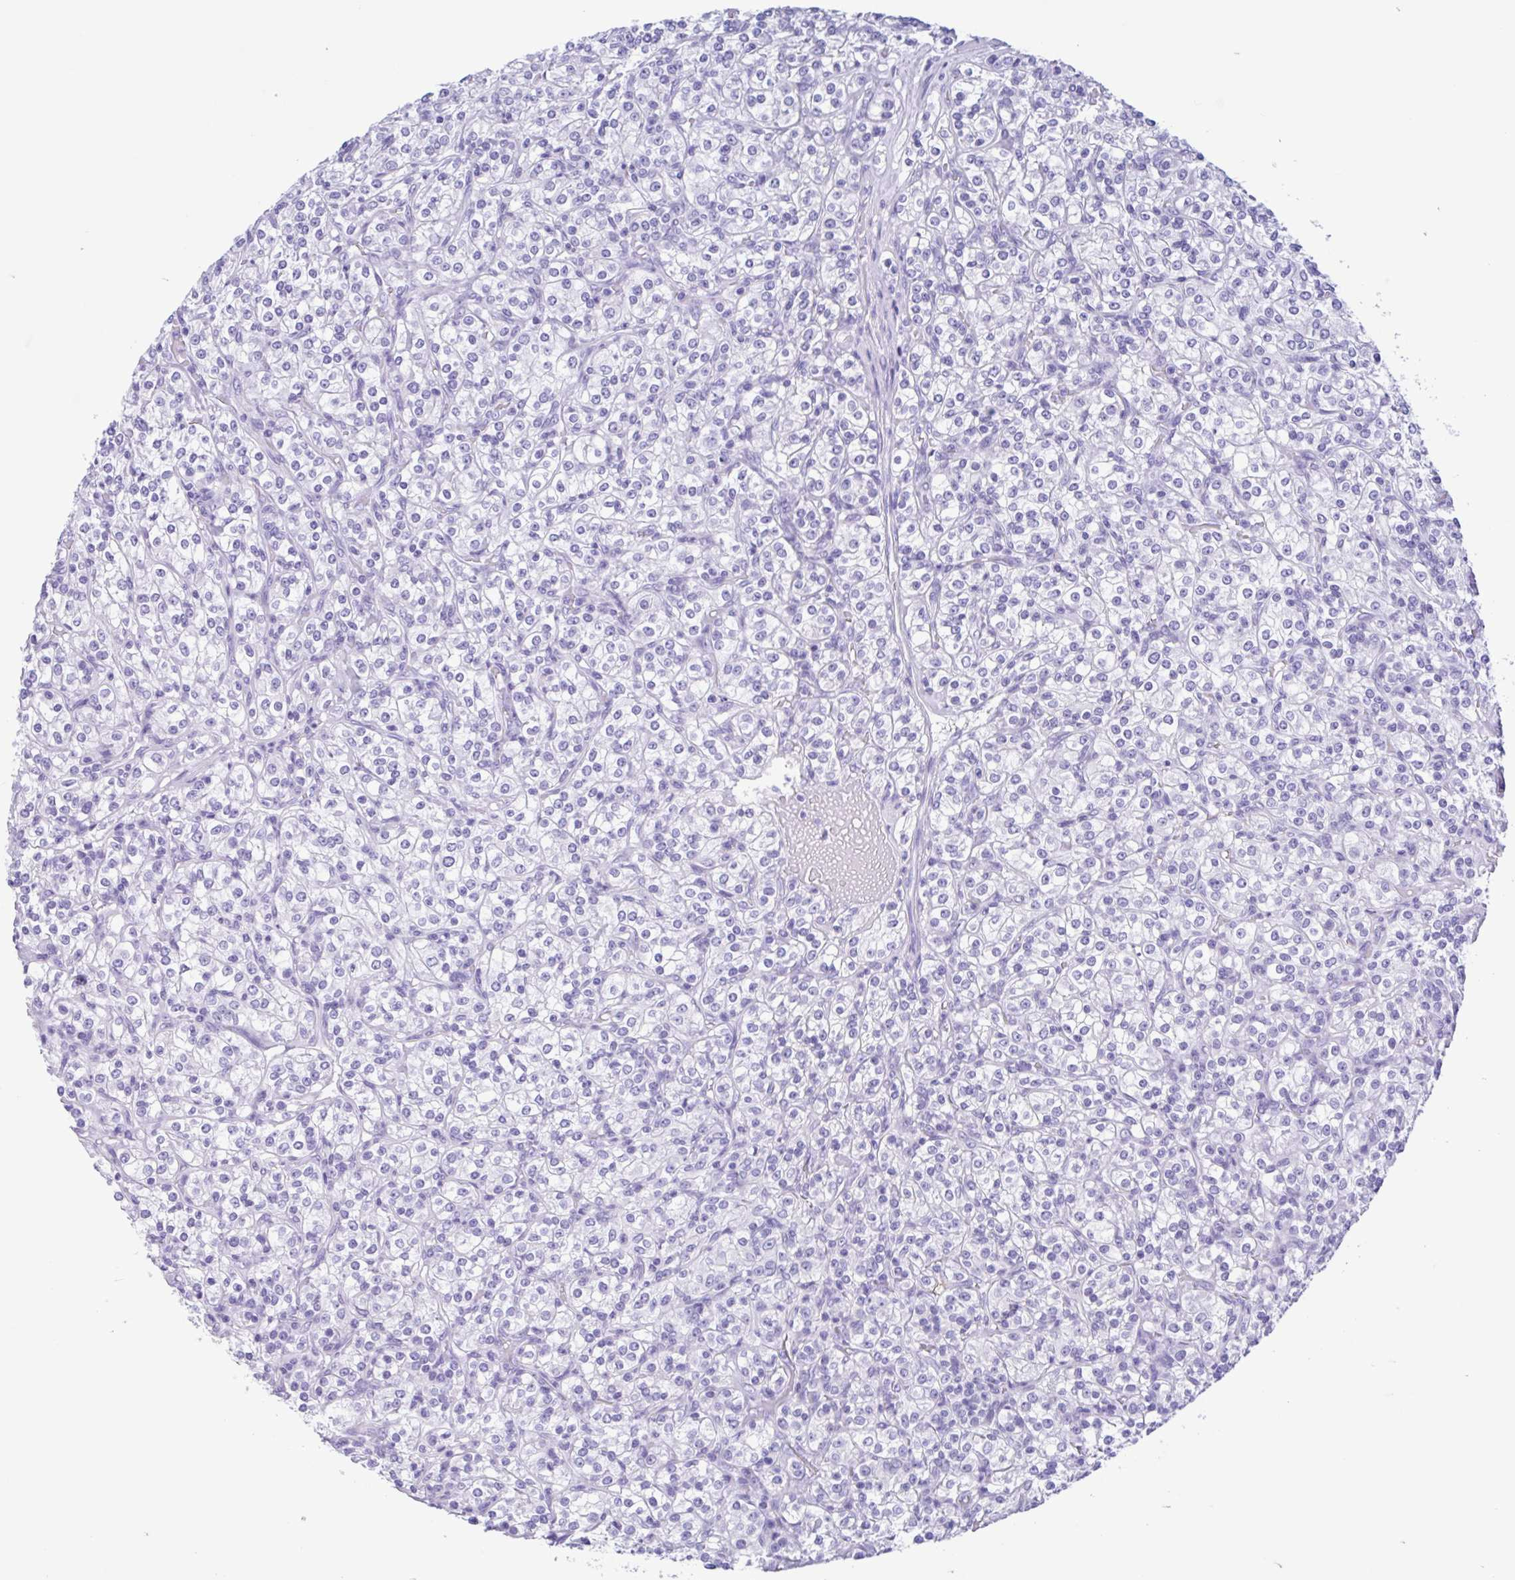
{"staining": {"intensity": "negative", "quantity": "none", "location": "none"}, "tissue": "renal cancer", "cell_type": "Tumor cells", "image_type": "cancer", "snomed": [{"axis": "morphology", "description": "Adenocarcinoma, NOS"}, {"axis": "topography", "description": "Kidney"}], "caption": "This is an IHC photomicrograph of renal adenocarcinoma. There is no positivity in tumor cells.", "gene": "IAPP", "patient": {"sex": "male", "age": 77}}